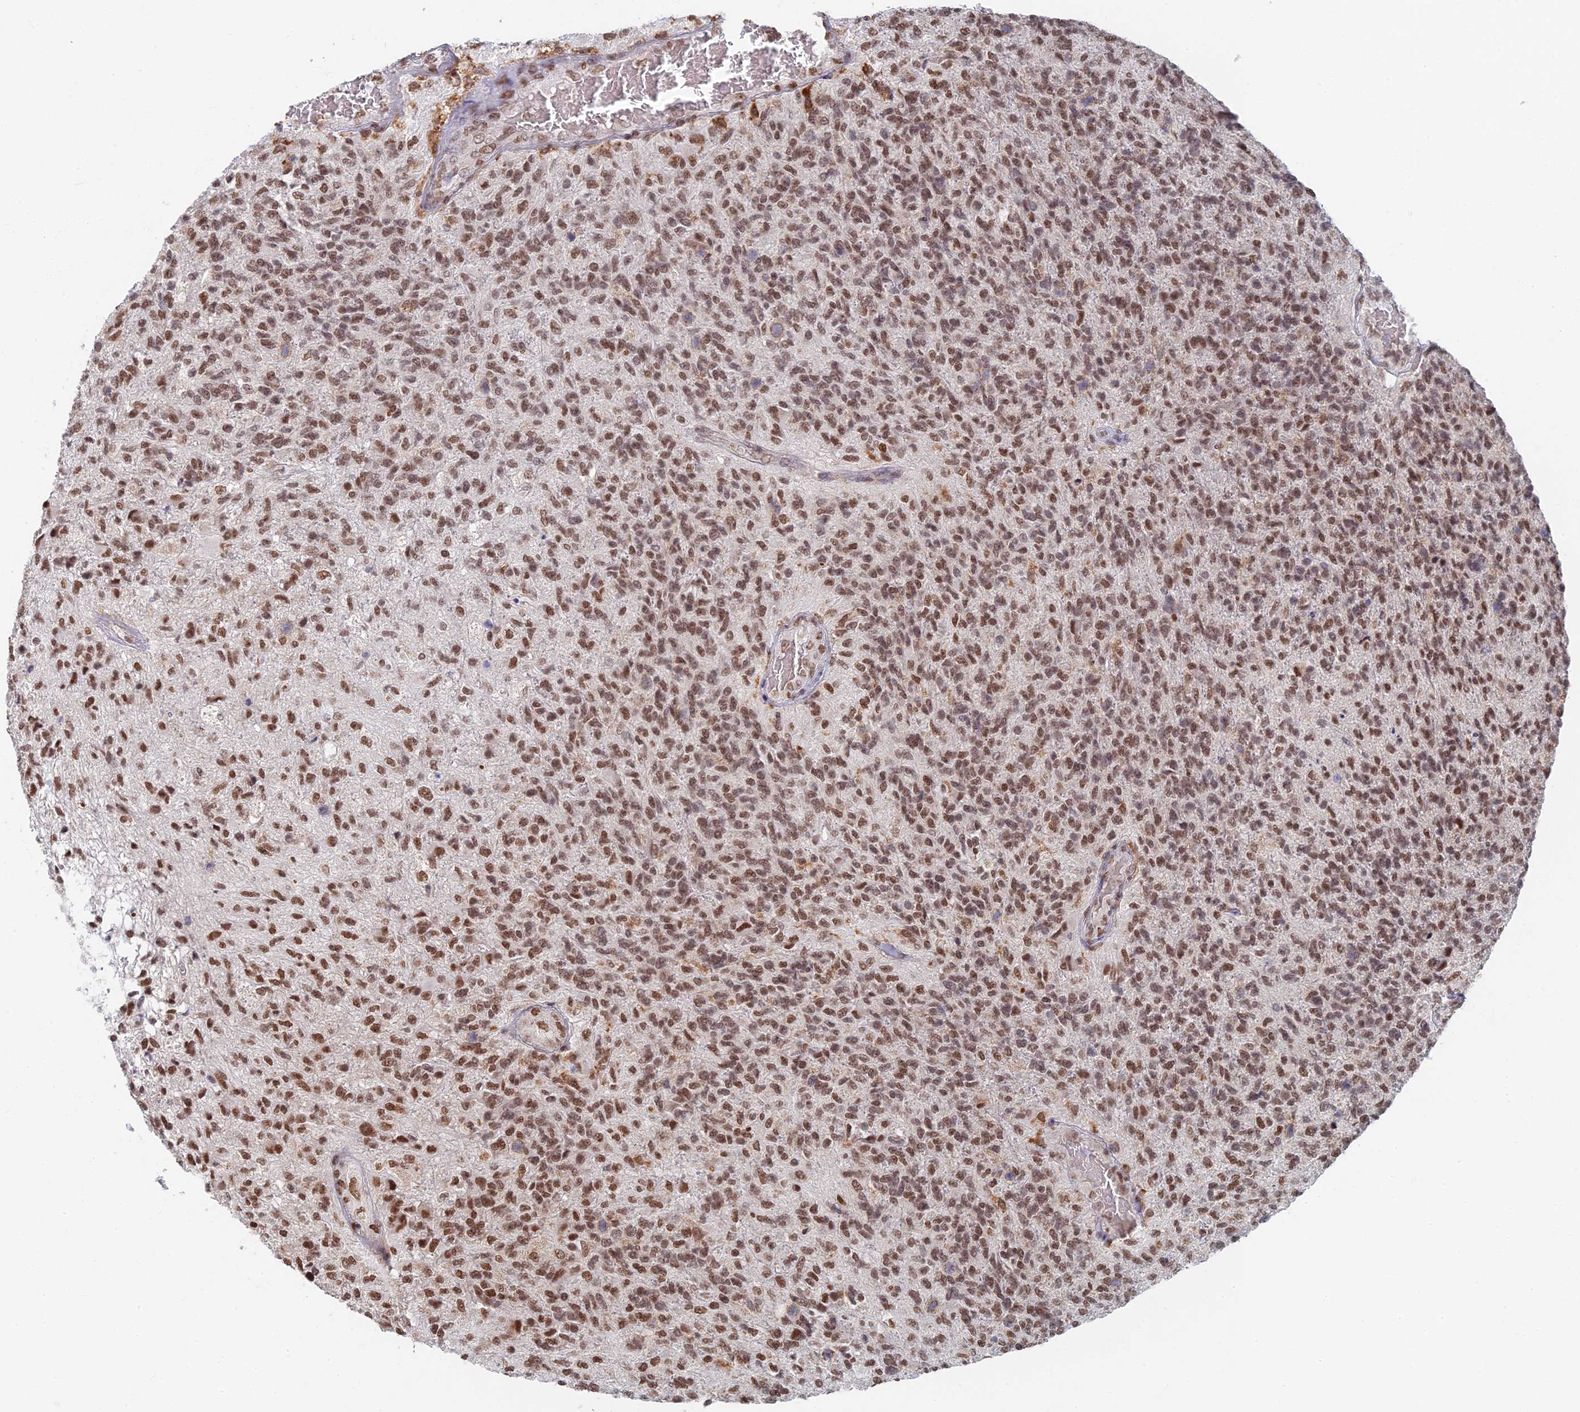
{"staining": {"intensity": "moderate", "quantity": ">75%", "location": "nuclear"}, "tissue": "glioma", "cell_type": "Tumor cells", "image_type": "cancer", "snomed": [{"axis": "morphology", "description": "Glioma, malignant, High grade"}, {"axis": "topography", "description": "Brain"}], "caption": "Immunohistochemical staining of glioma demonstrates moderate nuclear protein staining in approximately >75% of tumor cells.", "gene": "GPATCH1", "patient": {"sex": "male", "age": 56}}